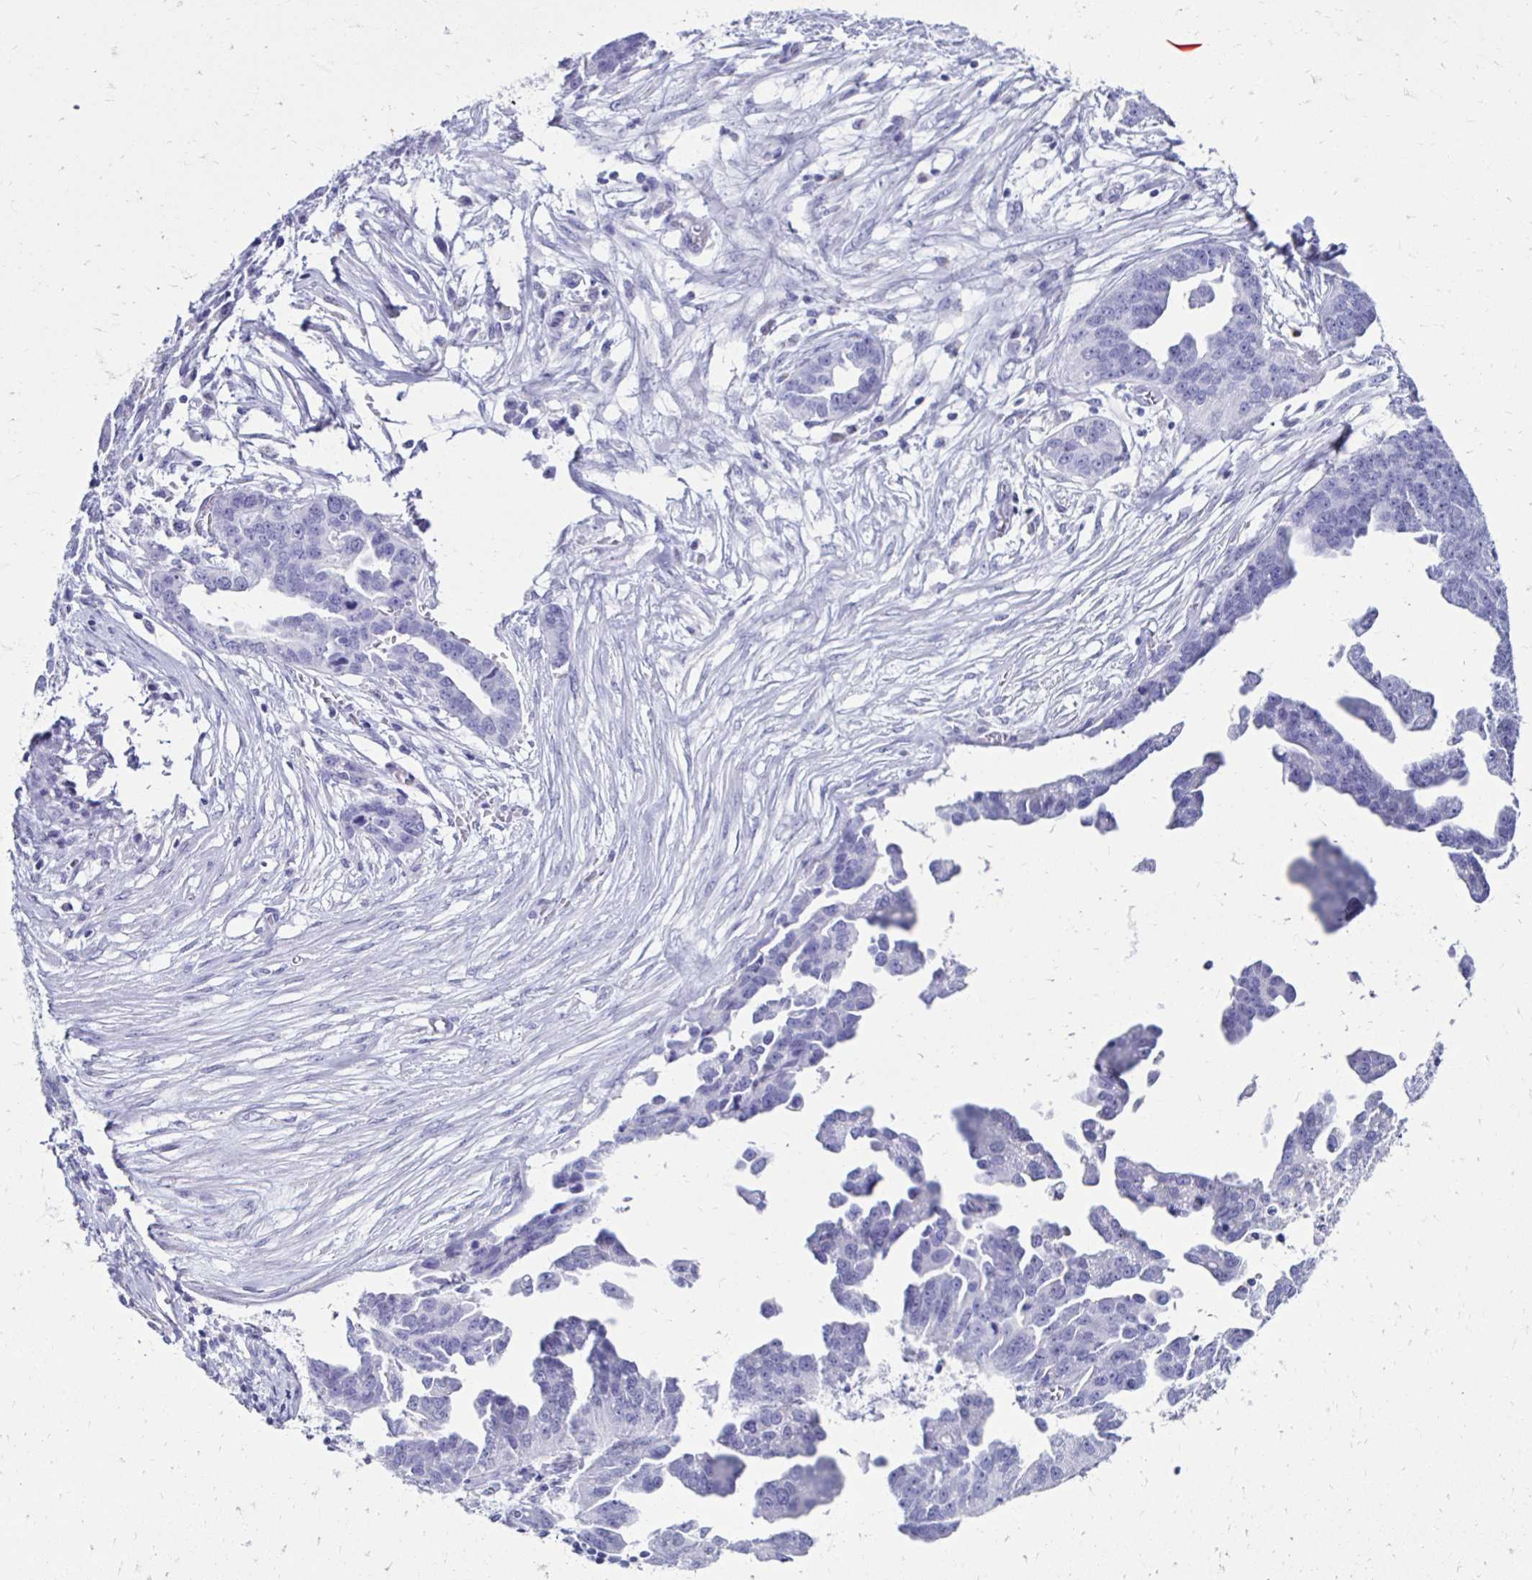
{"staining": {"intensity": "negative", "quantity": "none", "location": "none"}, "tissue": "ovarian cancer", "cell_type": "Tumor cells", "image_type": "cancer", "snomed": [{"axis": "morphology", "description": "Cystadenocarcinoma, serous, NOS"}, {"axis": "topography", "description": "Ovary"}], "caption": "A high-resolution histopathology image shows immunohistochemistry (IHC) staining of serous cystadenocarcinoma (ovarian), which shows no significant staining in tumor cells.", "gene": "CST5", "patient": {"sex": "female", "age": 75}}